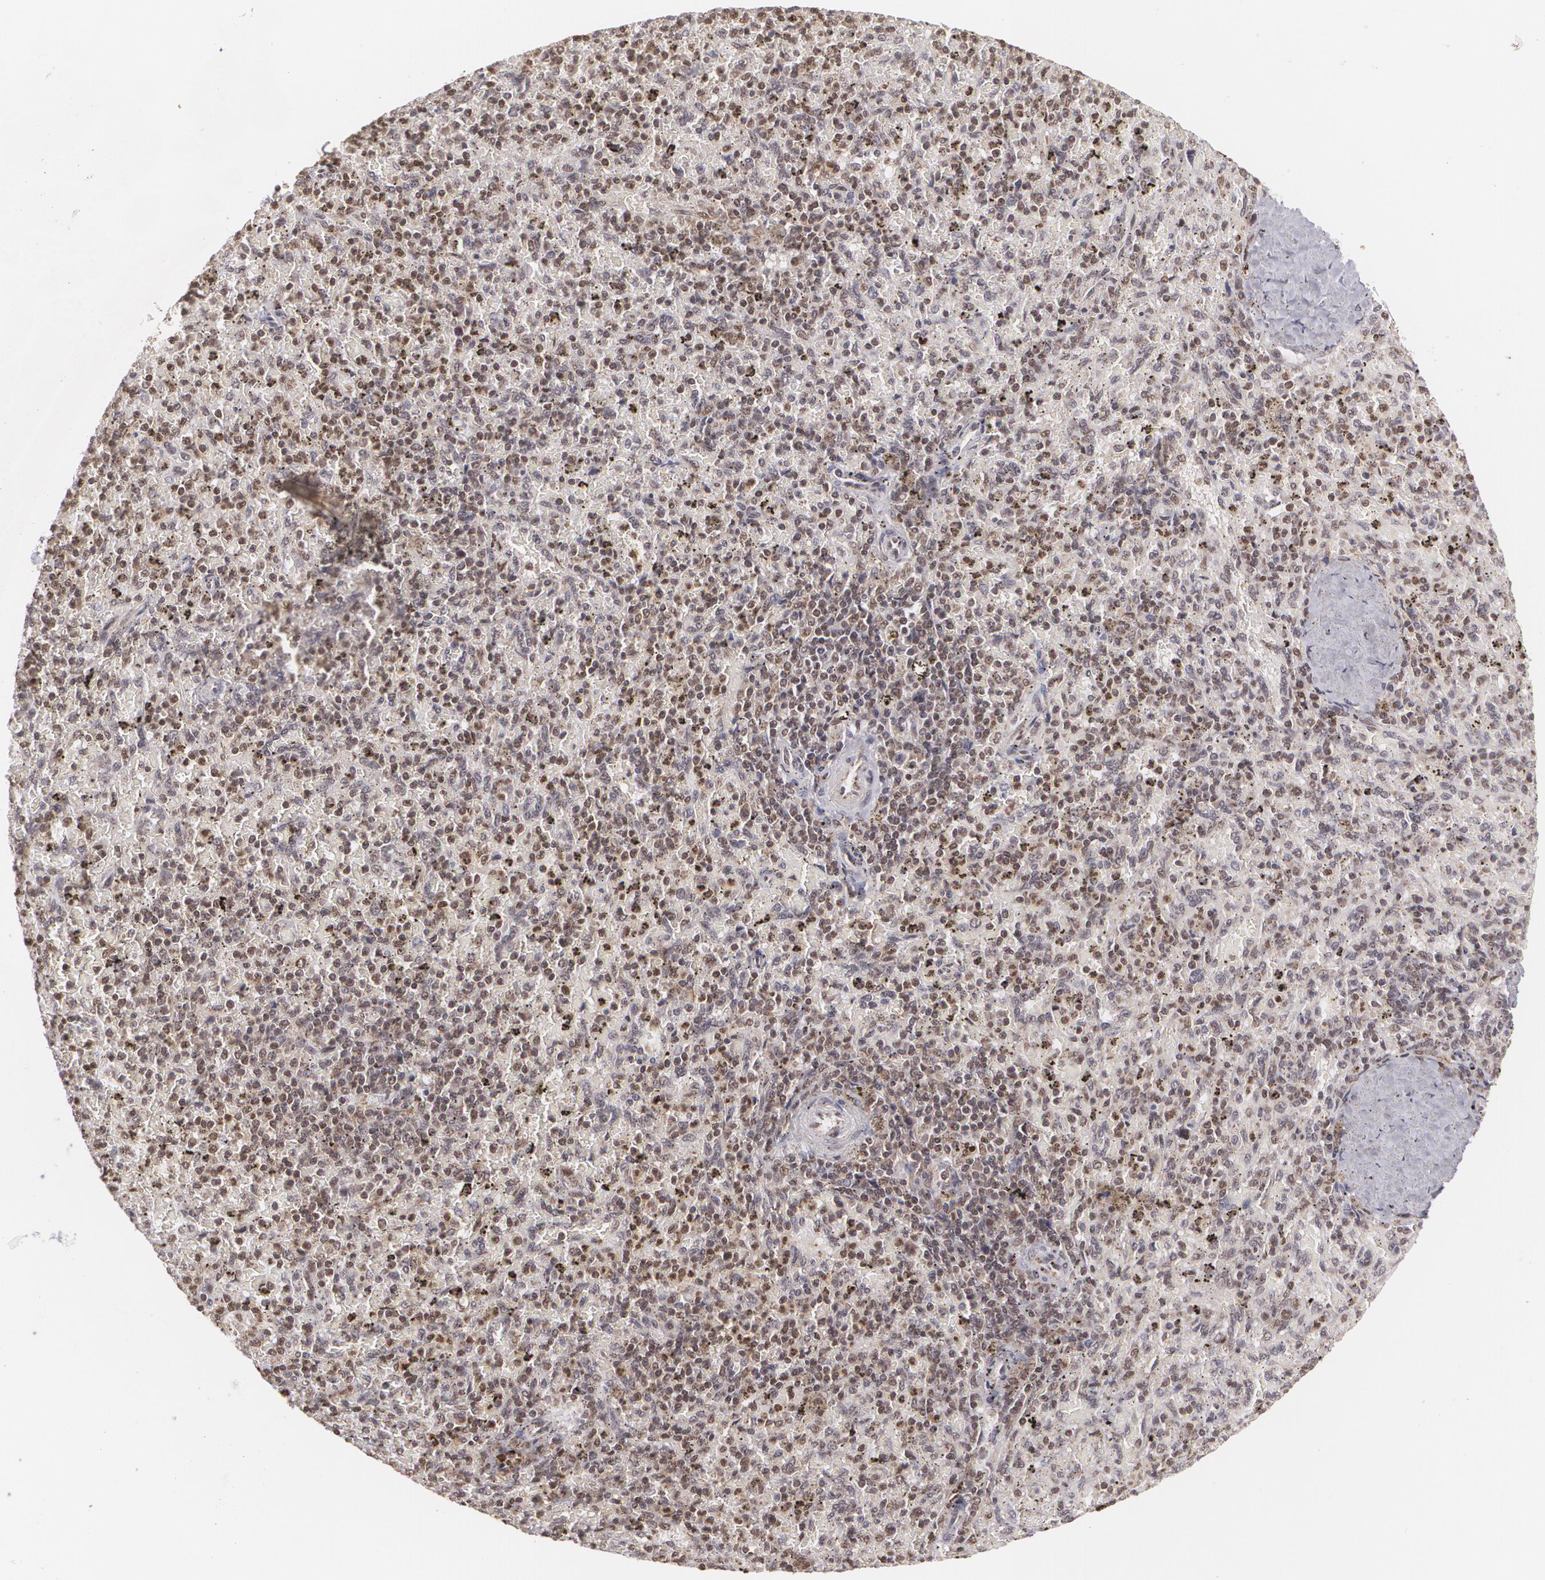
{"staining": {"intensity": "moderate", "quantity": "25%-75%", "location": "nuclear"}, "tissue": "spleen", "cell_type": "Cells in red pulp", "image_type": "normal", "snomed": [{"axis": "morphology", "description": "Normal tissue, NOS"}, {"axis": "topography", "description": "Spleen"}], "caption": "Cells in red pulp show moderate nuclear positivity in approximately 25%-75% of cells in benign spleen.", "gene": "MXD1", "patient": {"sex": "female", "age": 43}}